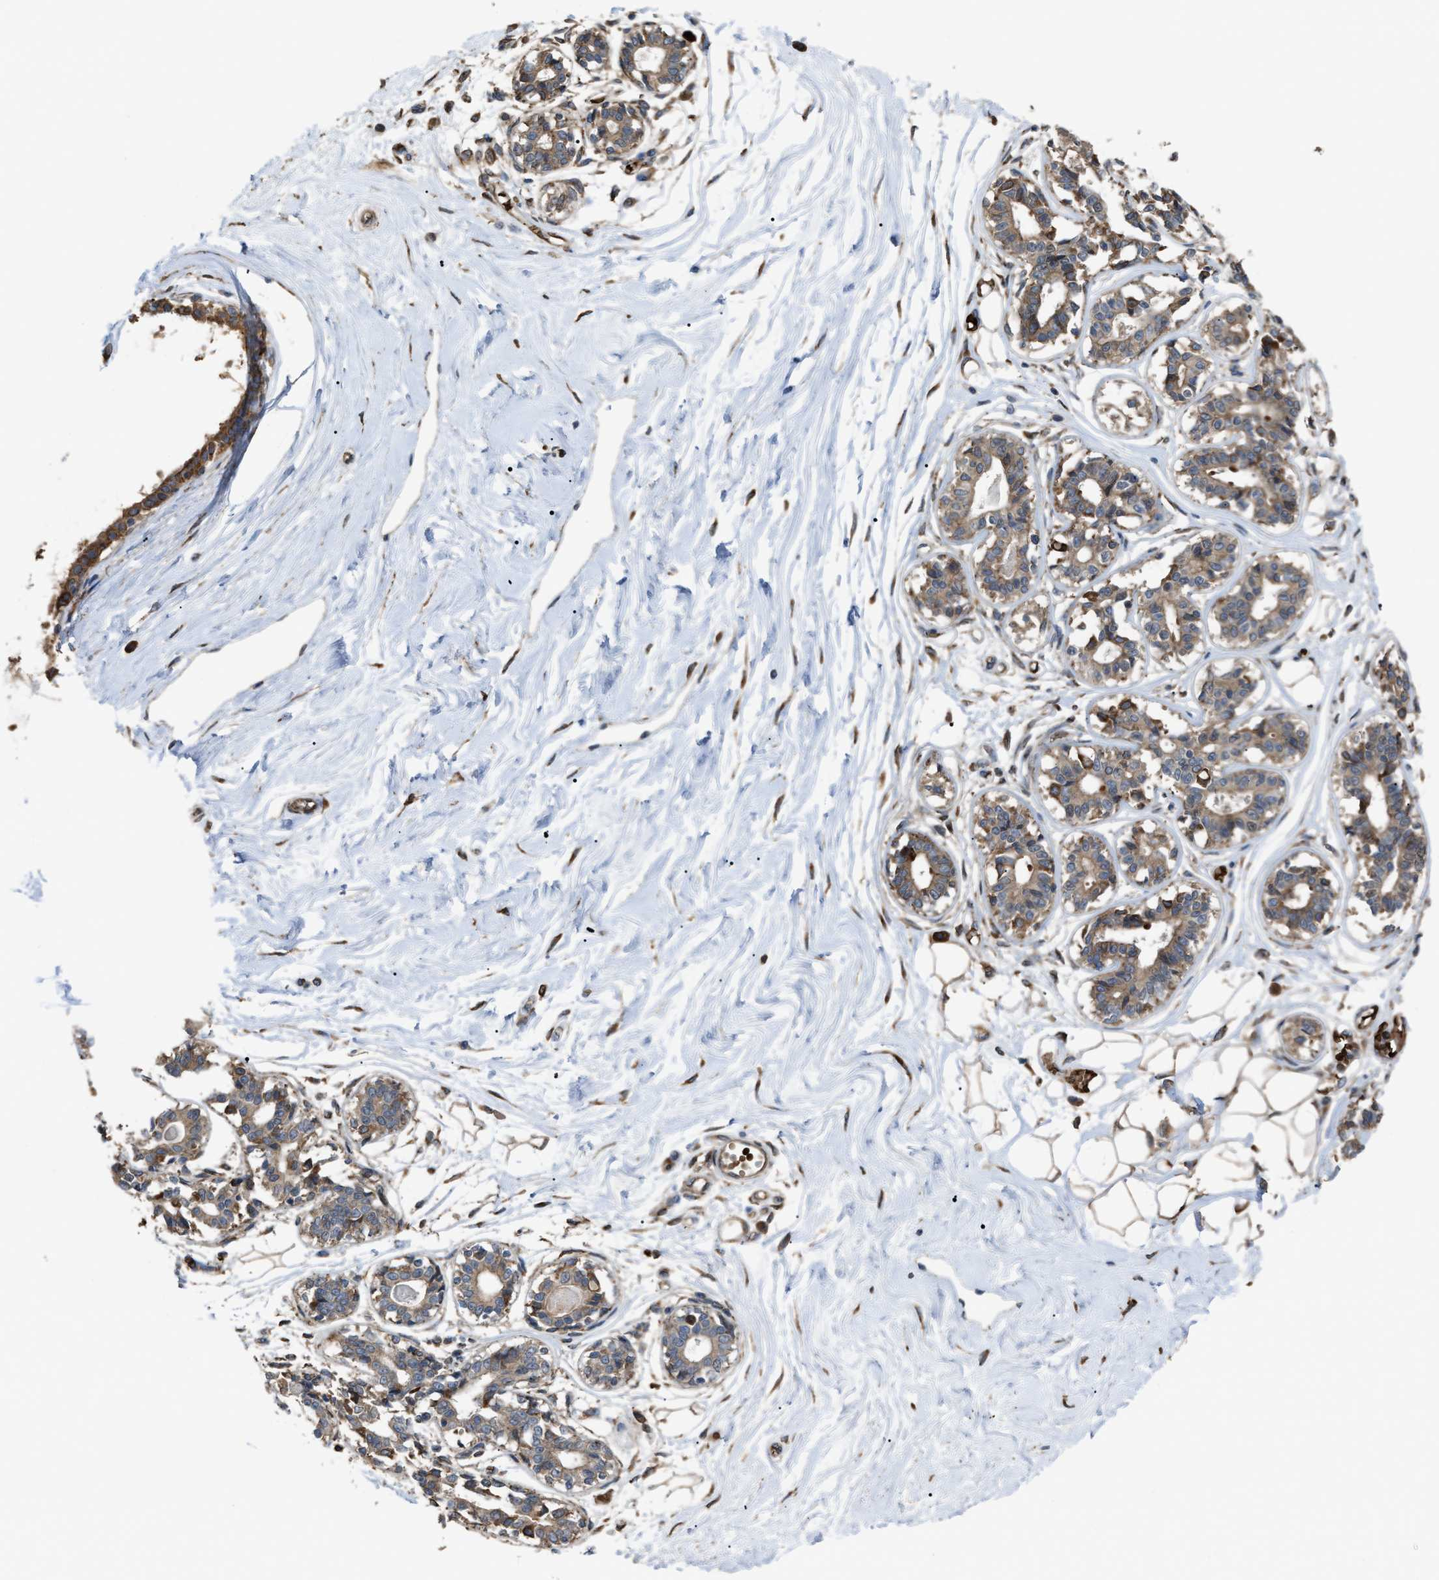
{"staining": {"intensity": "moderate", "quantity": ">75%", "location": "cytoplasmic/membranous"}, "tissue": "breast", "cell_type": "Adipocytes", "image_type": "normal", "snomed": [{"axis": "morphology", "description": "Normal tissue, NOS"}, {"axis": "topography", "description": "Breast"}], "caption": "Immunohistochemistry micrograph of benign breast: breast stained using immunohistochemistry demonstrates medium levels of moderate protein expression localized specifically in the cytoplasmic/membranous of adipocytes, appearing as a cytoplasmic/membranous brown color.", "gene": "SELENOM", "patient": {"sex": "female", "age": 45}}